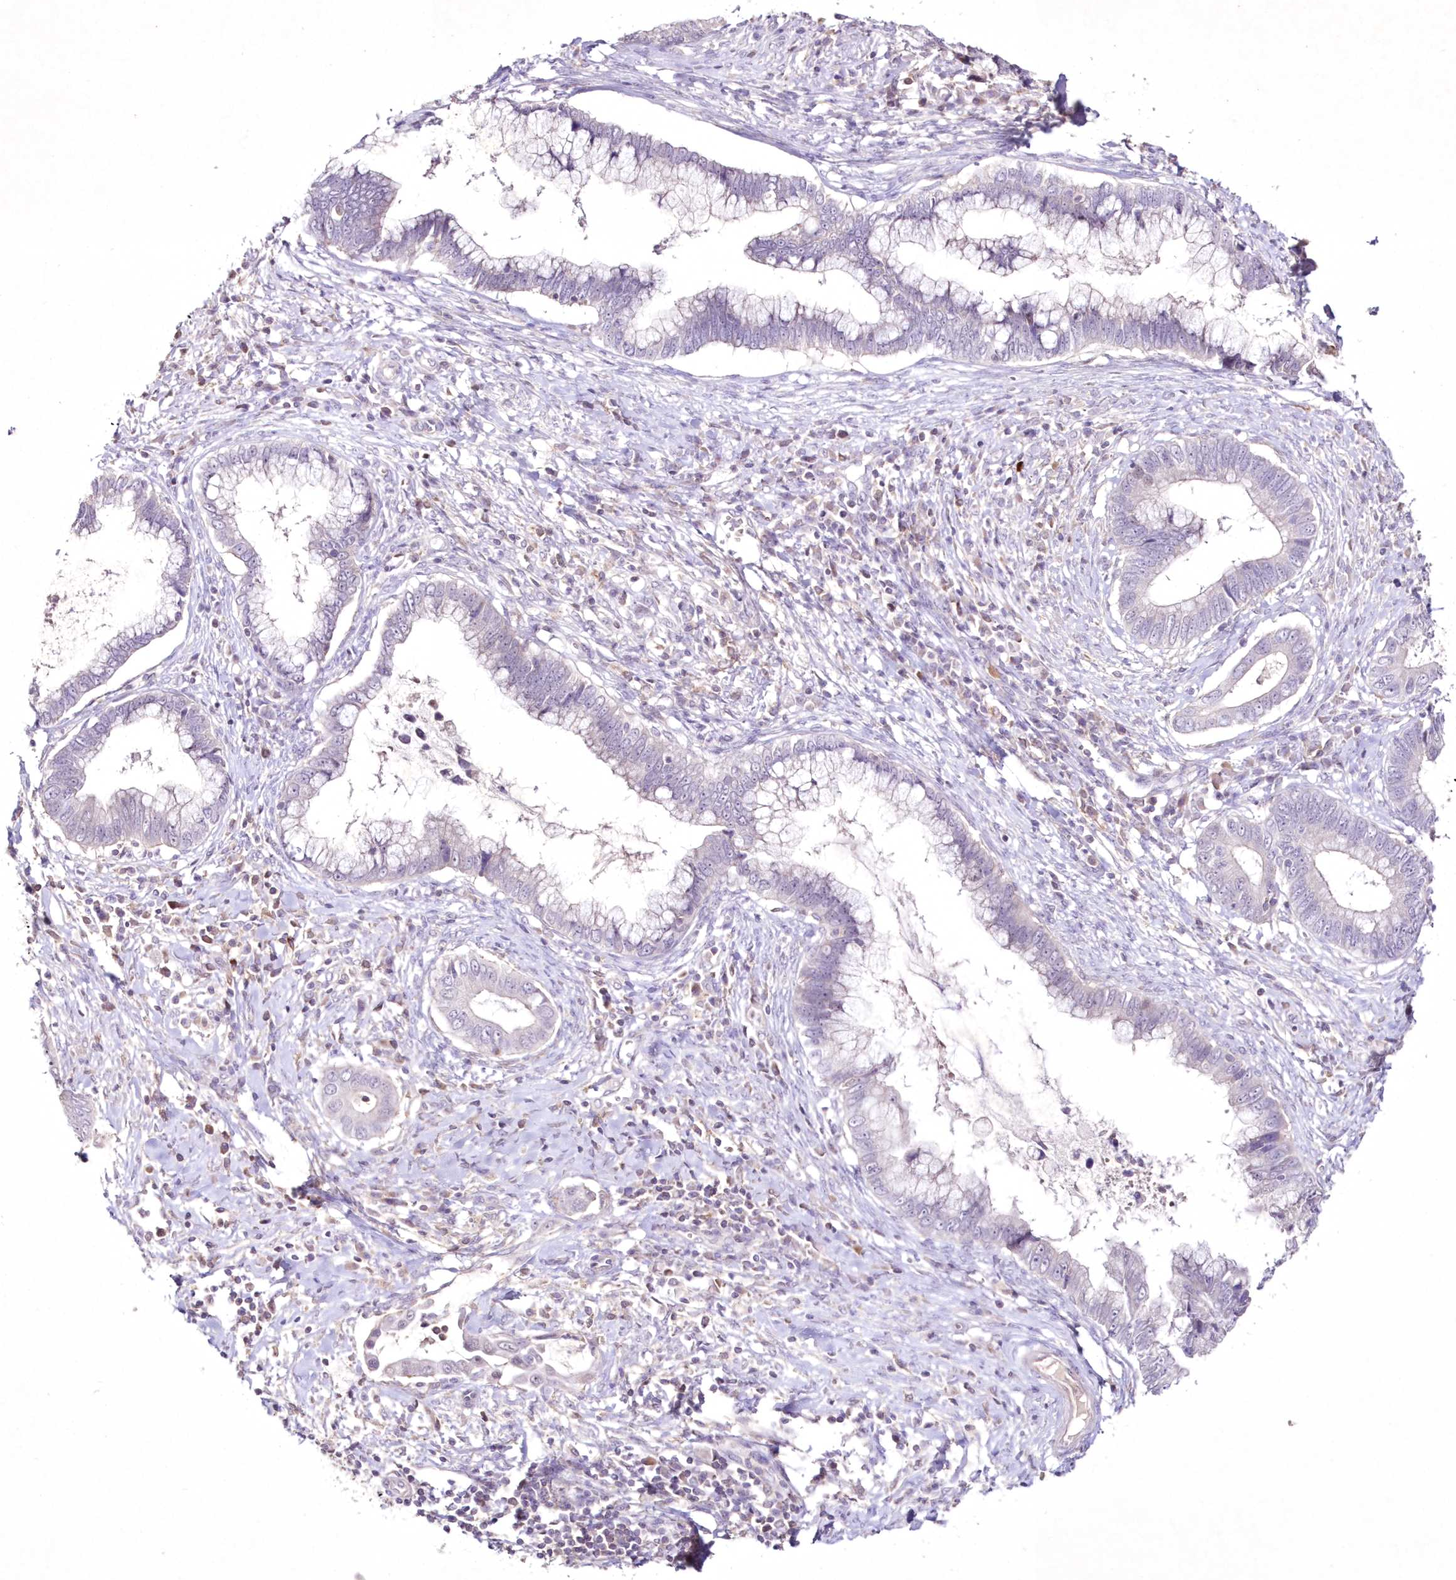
{"staining": {"intensity": "negative", "quantity": "none", "location": "none"}, "tissue": "cervical cancer", "cell_type": "Tumor cells", "image_type": "cancer", "snomed": [{"axis": "morphology", "description": "Adenocarcinoma, NOS"}, {"axis": "topography", "description": "Cervix"}], "caption": "Immunohistochemical staining of cervical cancer (adenocarcinoma) demonstrates no significant expression in tumor cells. (Immunohistochemistry, brightfield microscopy, high magnification).", "gene": "NEU4", "patient": {"sex": "female", "age": 44}}